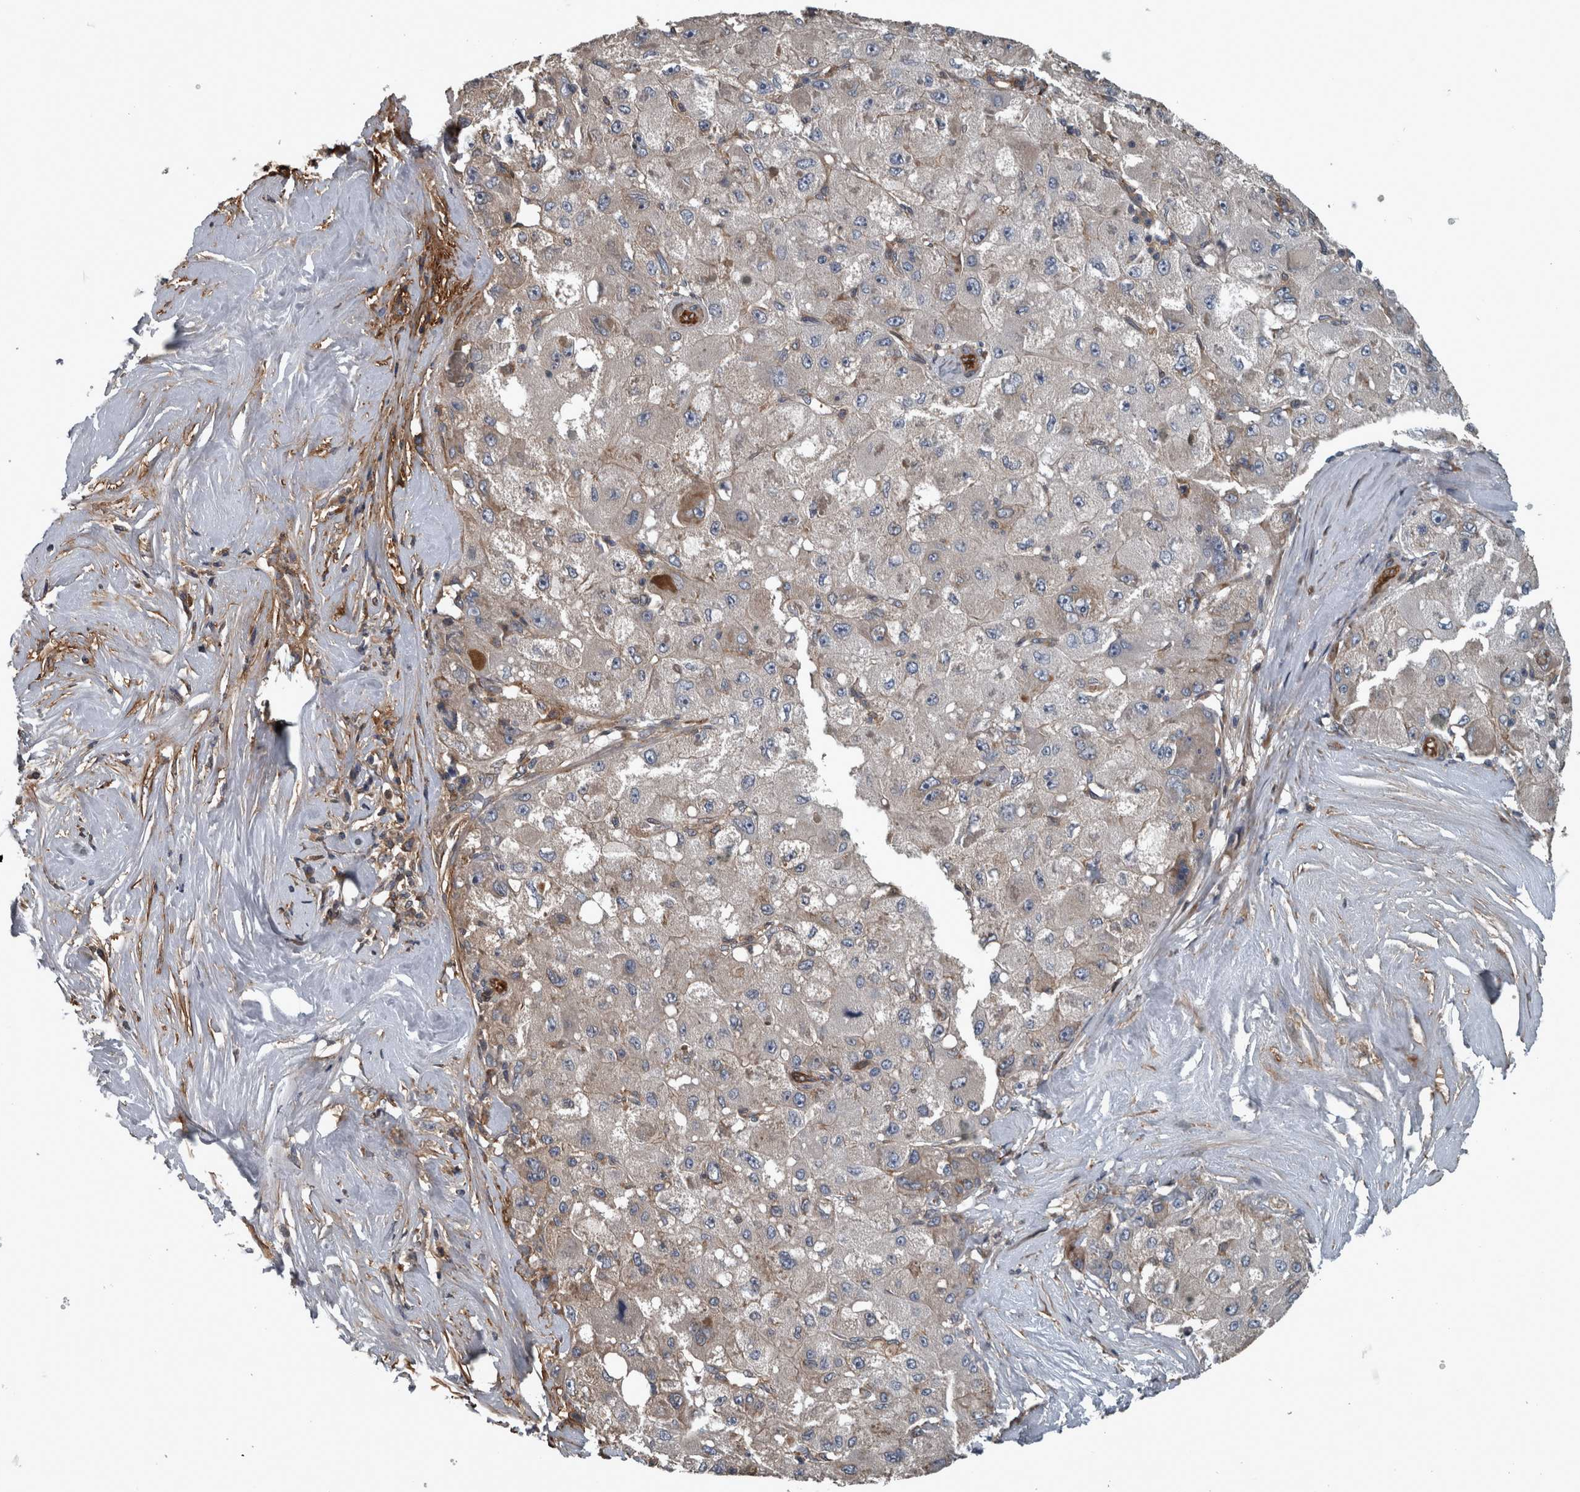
{"staining": {"intensity": "weak", "quantity": "25%-75%", "location": "cytoplasmic/membranous"}, "tissue": "liver cancer", "cell_type": "Tumor cells", "image_type": "cancer", "snomed": [{"axis": "morphology", "description": "Carcinoma, Hepatocellular, NOS"}, {"axis": "topography", "description": "Liver"}], "caption": "IHC image of neoplastic tissue: hepatocellular carcinoma (liver) stained using IHC exhibits low levels of weak protein expression localized specifically in the cytoplasmic/membranous of tumor cells, appearing as a cytoplasmic/membranous brown color.", "gene": "EXOC8", "patient": {"sex": "male", "age": 80}}